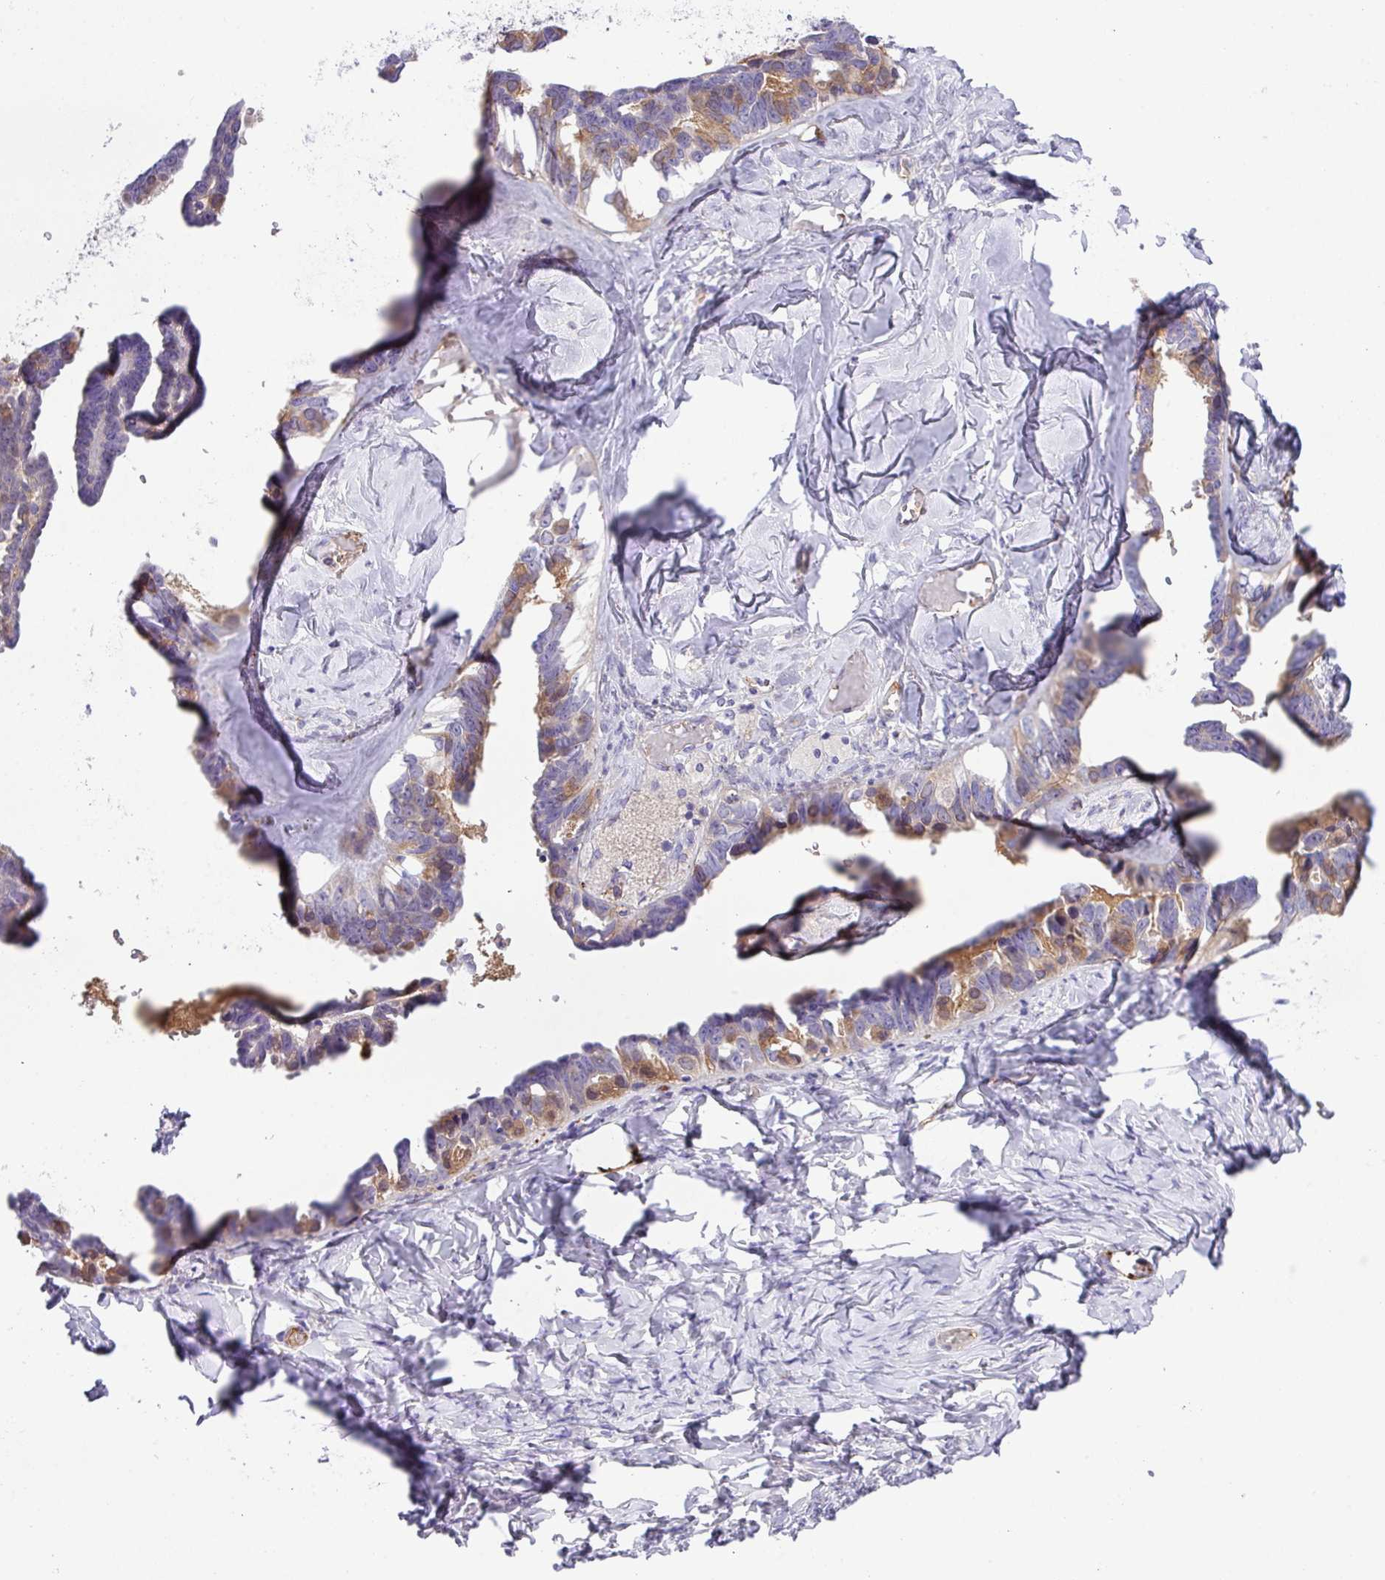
{"staining": {"intensity": "moderate", "quantity": "25%-75%", "location": "cytoplasmic/membranous"}, "tissue": "ovarian cancer", "cell_type": "Tumor cells", "image_type": "cancer", "snomed": [{"axis": "morphology", "description": "Cystadenocarcinoma, serous, NOS"}, {"axis": "topography", "description": "Ovary"}], "caption": "Serous cystadenocarcinoma (ovarian) stained with a brown dye reveals moderate cytoplasmic/membranous positive expression in approximately 25%-75% of tumor cells.", "gene": "DNAL1", "patient": {"sex": "female", "age": 69}}